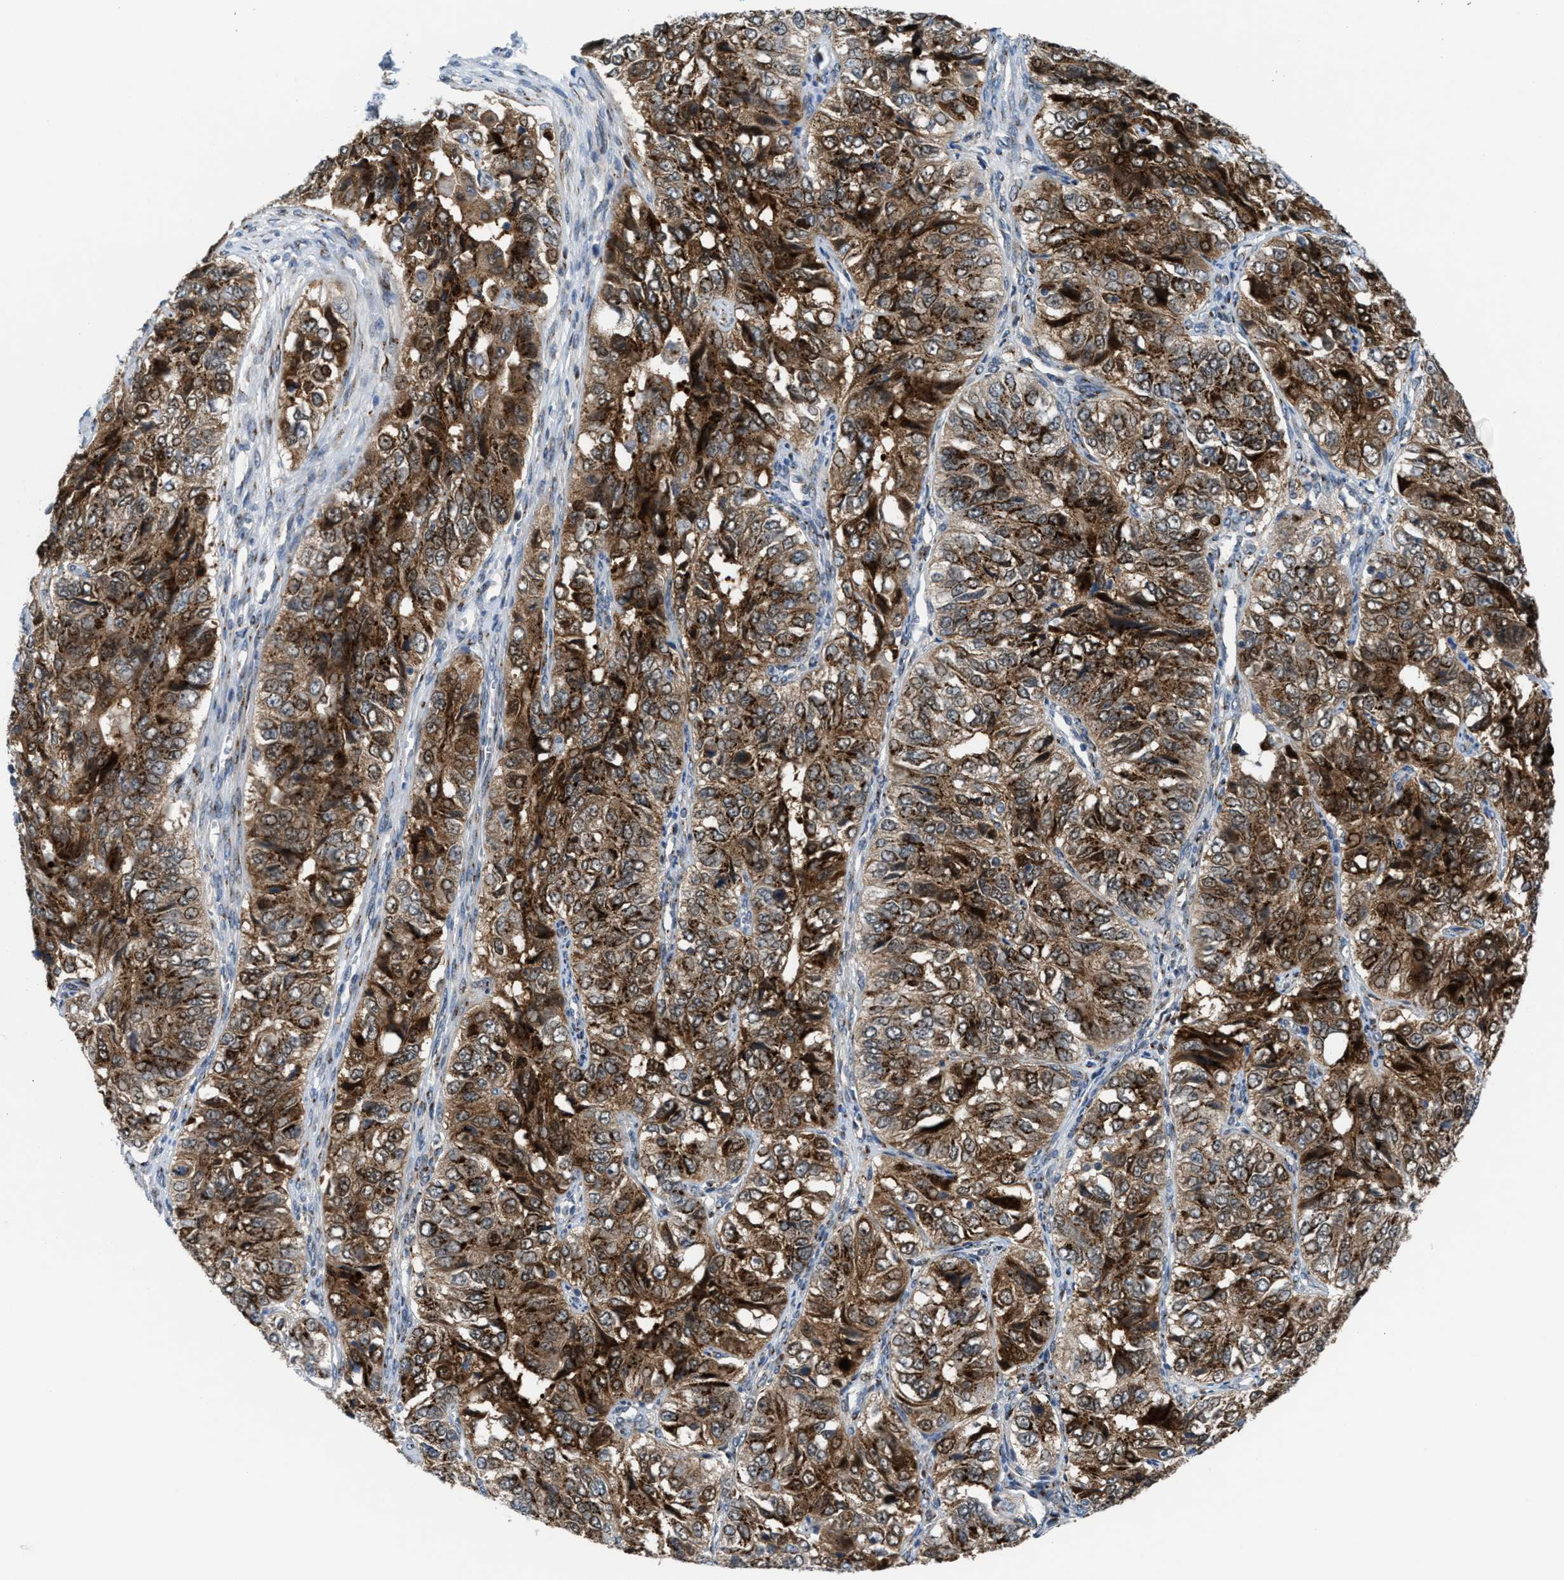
{"staining": {"intensity": "strong", "quantity": ">75%", "location": "cytoplasmic/membranous"}, "tissue": "ovarian cancer", "cell_type": "Tumor cells", "image_type": "cancer", "snomed": [{"axis": "morphology", "description": "Carcinoma, endometroid"}, {"axis": "topography", "description": "Ovary"}], "caption": "Protein expression analysis of human ovarian cancer reveals strong cytoplasmic/membranous expression in about >75% of tumor cells.", "gene": "SLC38A10", "patient": {"sex": "female", "age": 51}}